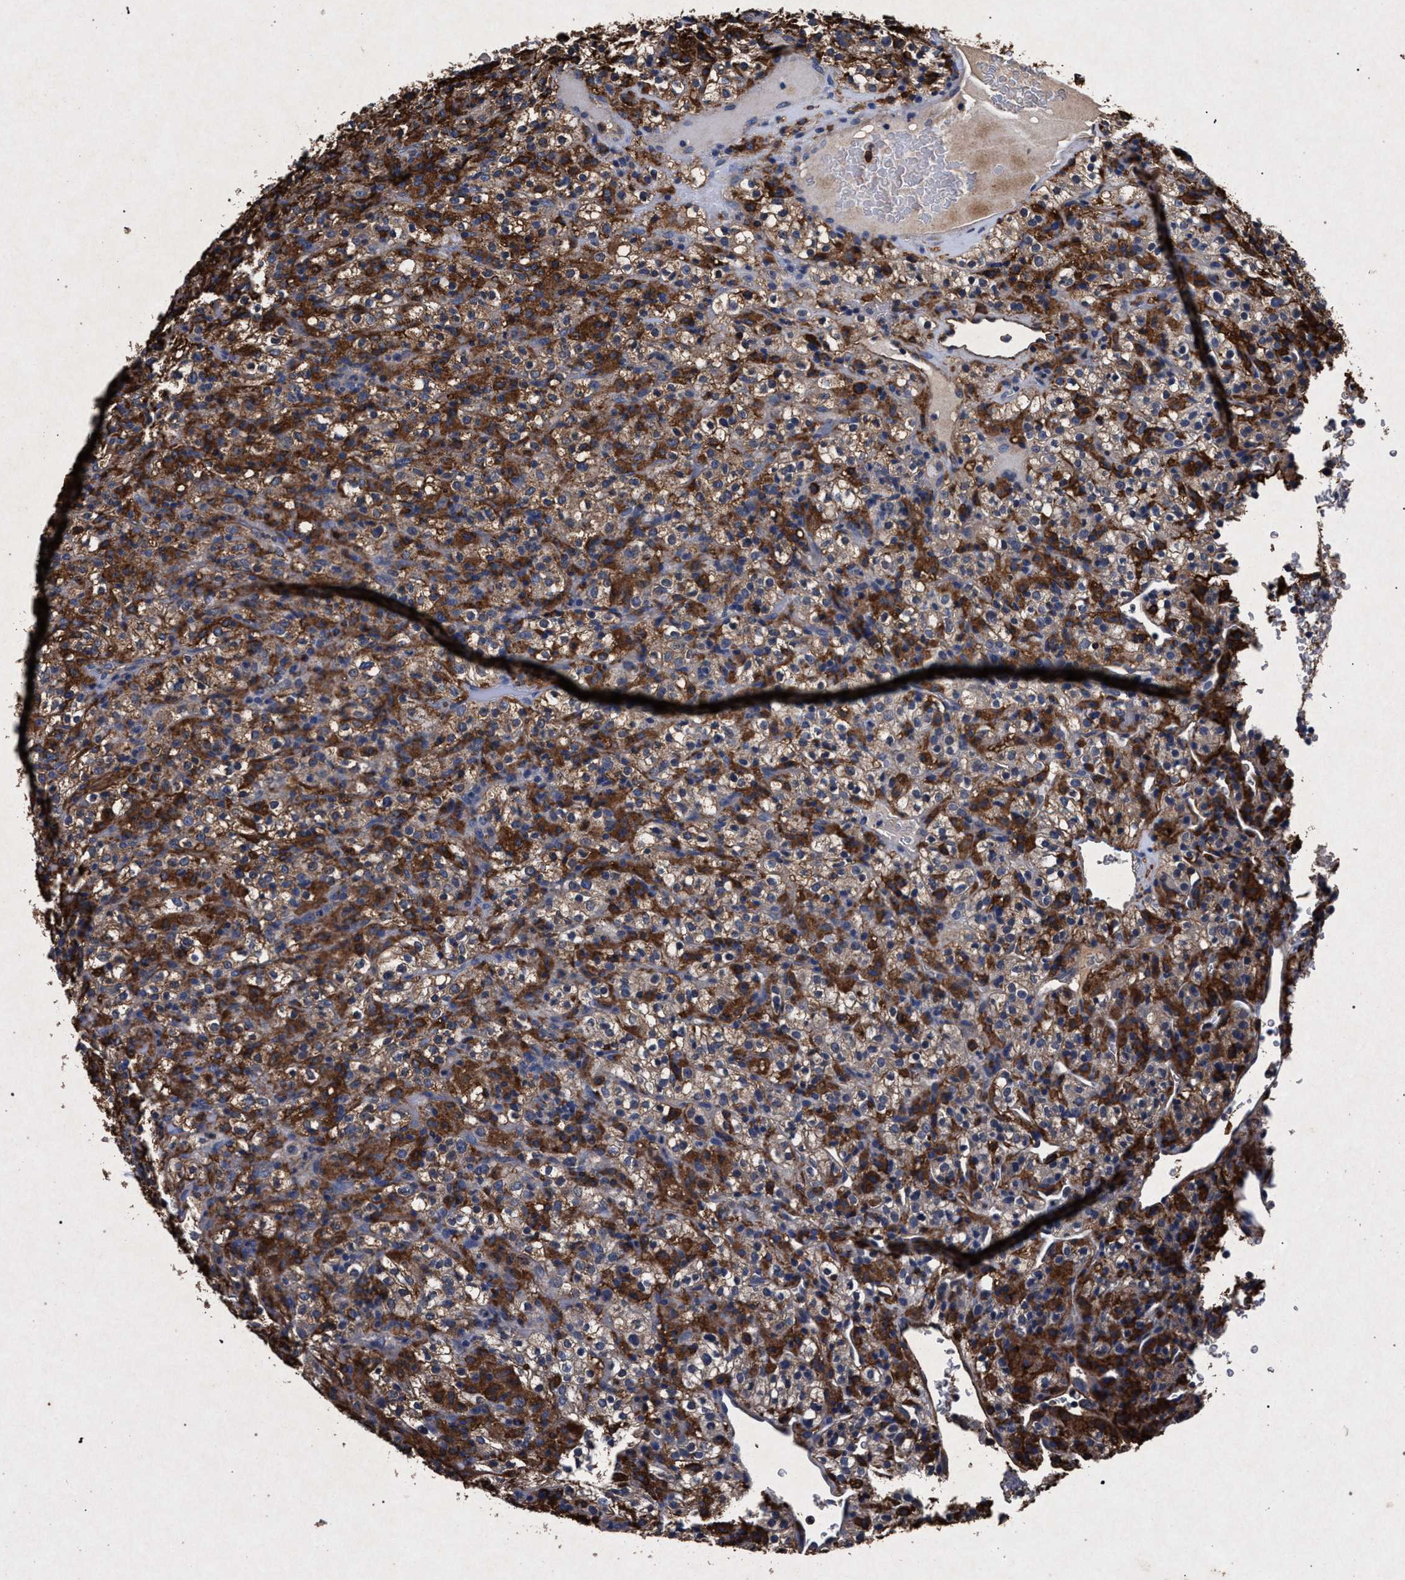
{"staining": {"intensity": "moderate", "quantity": "25%-75%", "location": "cytoplasmic/membranous"}, "tissue": "renal cancer", "cell_type": "Tumor cells", "image_type": "cancer", "snomed": [{"axis": "morphology", "description": "Normal tissue, NOS"}, {"axis": "morphology", "description": "Adenocarcinoma, NOS"}, {"axis": "topography", "description": "Kidney"}], "caption": "A photomicrograph of renal cancer stained for a protein displays moderate cytoplasmic/membranous brown staining in tumor cells. The staining was performed using DAB (3,3'-diaminobenzidine), with brown indicating positive protein expression. Nuclei are stained blue with hematoxylin.", "gene": "MARCKS", "patient": {"sex": "female", "age": 72}}